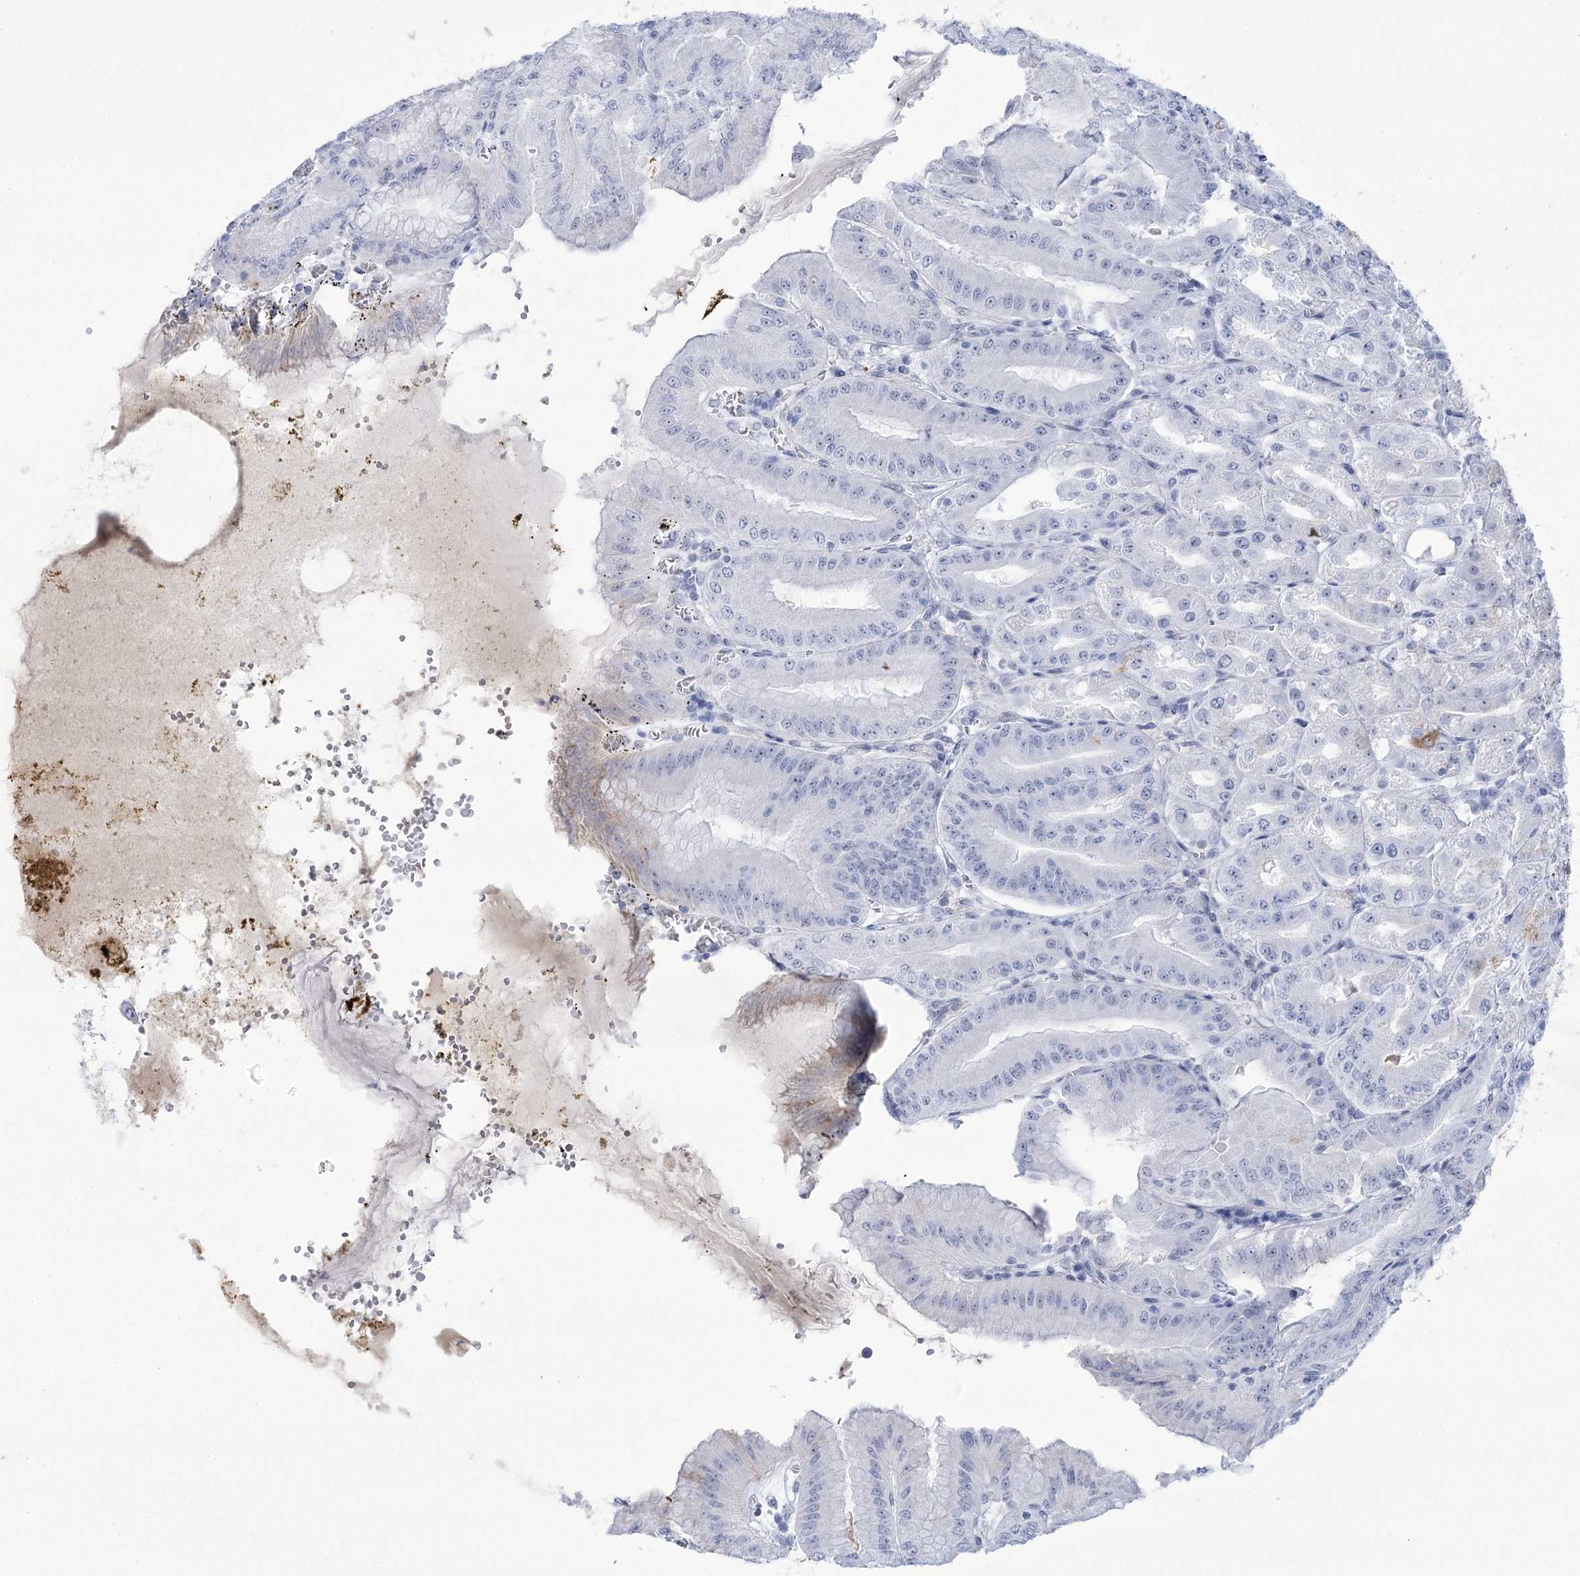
{"staining": {"intensity": "moderate", "quantity": "<25%", "location": "cytoplasmic/membranous"}, "tissue": "stomach", "cell_type": "Glandular cells", "image_type": "normal", "snomed": [{"axis": "morphology", "description": "Normal tissue, NOS"}, {"axis": "topography", "description": "Stomach, upper"}, {"axis": "topography", "description": "Stomach, lower"}], "caption": "A low amount of moderate cytoplasmic/membranous staining is seen in about <25% of glandular cells in unremarkable stomach.", "gene": "HORMAD1", "patient": {"sex": "male", "age": 71}}